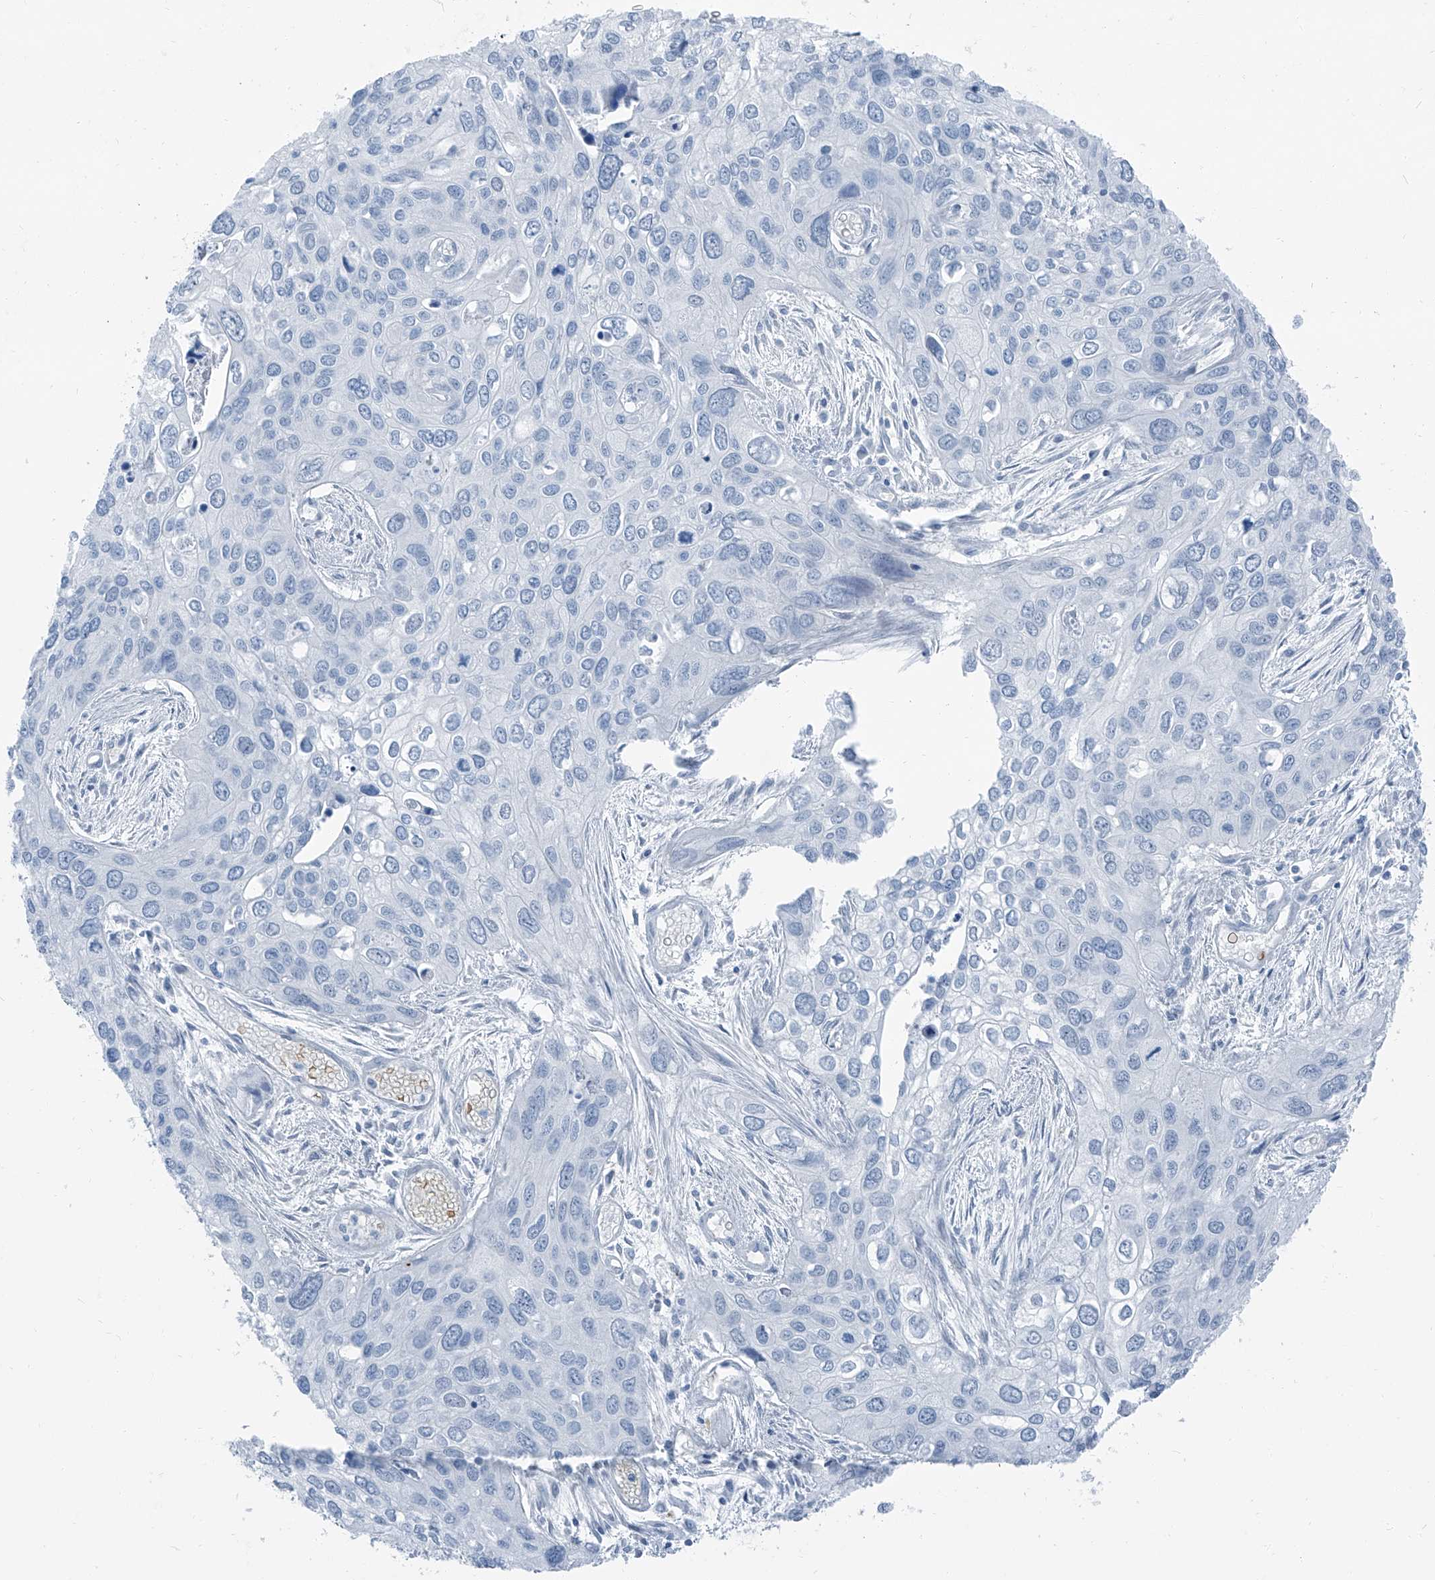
{"staining": {"intensity": "negative", "quantity": "none", "location": "none"}, "tissue": "cervical cancer", "cell_type": "Tumor cells", "image_type": "cancer", "snomed": [{"axis": "morphology", "description": "Squamous cell carcinoma, NOS"}, {"axis": "topography", "description": "Cervix"}], "caption": "Tumor cells are negative for brown protein staining in cervical cancer (squamous cell carcinoma).", "gene": "RGN", "patient": {"sex": "female", "age": 55}}